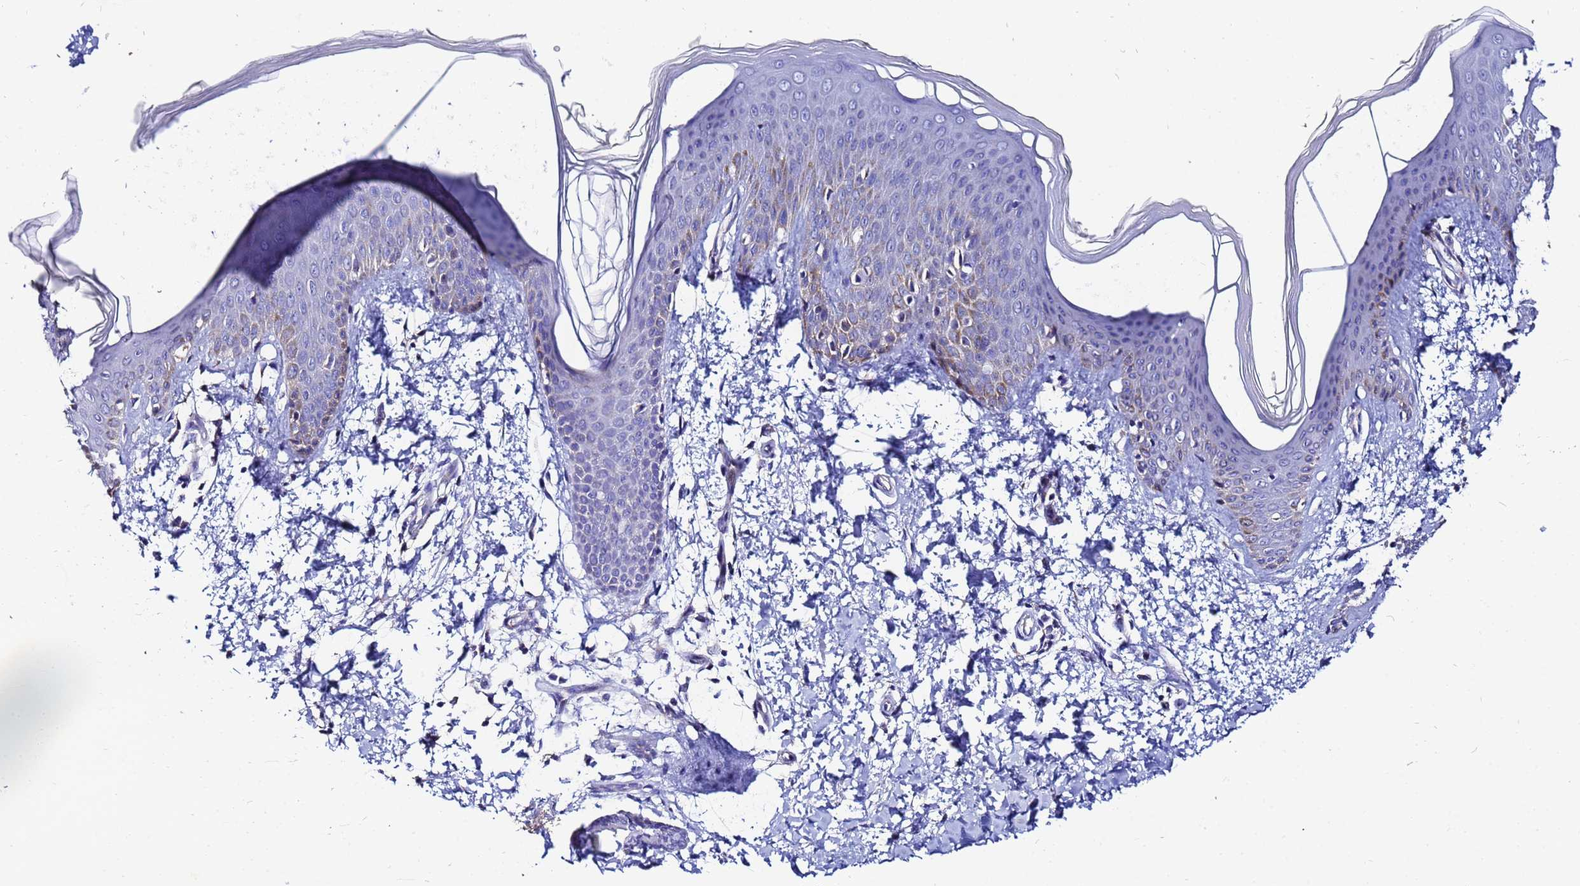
{"staining": {"intensity": "negative", "quantity": "none", "location": "none"}, "tissue": "skin", "cell_type": "Fibroblasts", "image_type": "normal", "snomed": [{"axis": "morphology", "description": "Normal tissue, NOS"}, {"axis": "topography", "description": "Skin"}], "caption": "Immunohistochemistry (IHC) photomicrograph of unremarkable skin: human skin stained with DAB (3,3'-diaminobenzidine) demonstrates no significant protein positivity in fibroblasts.", "gene": "FAHD2A", "patient": {"sex": "male", "age": 36}}